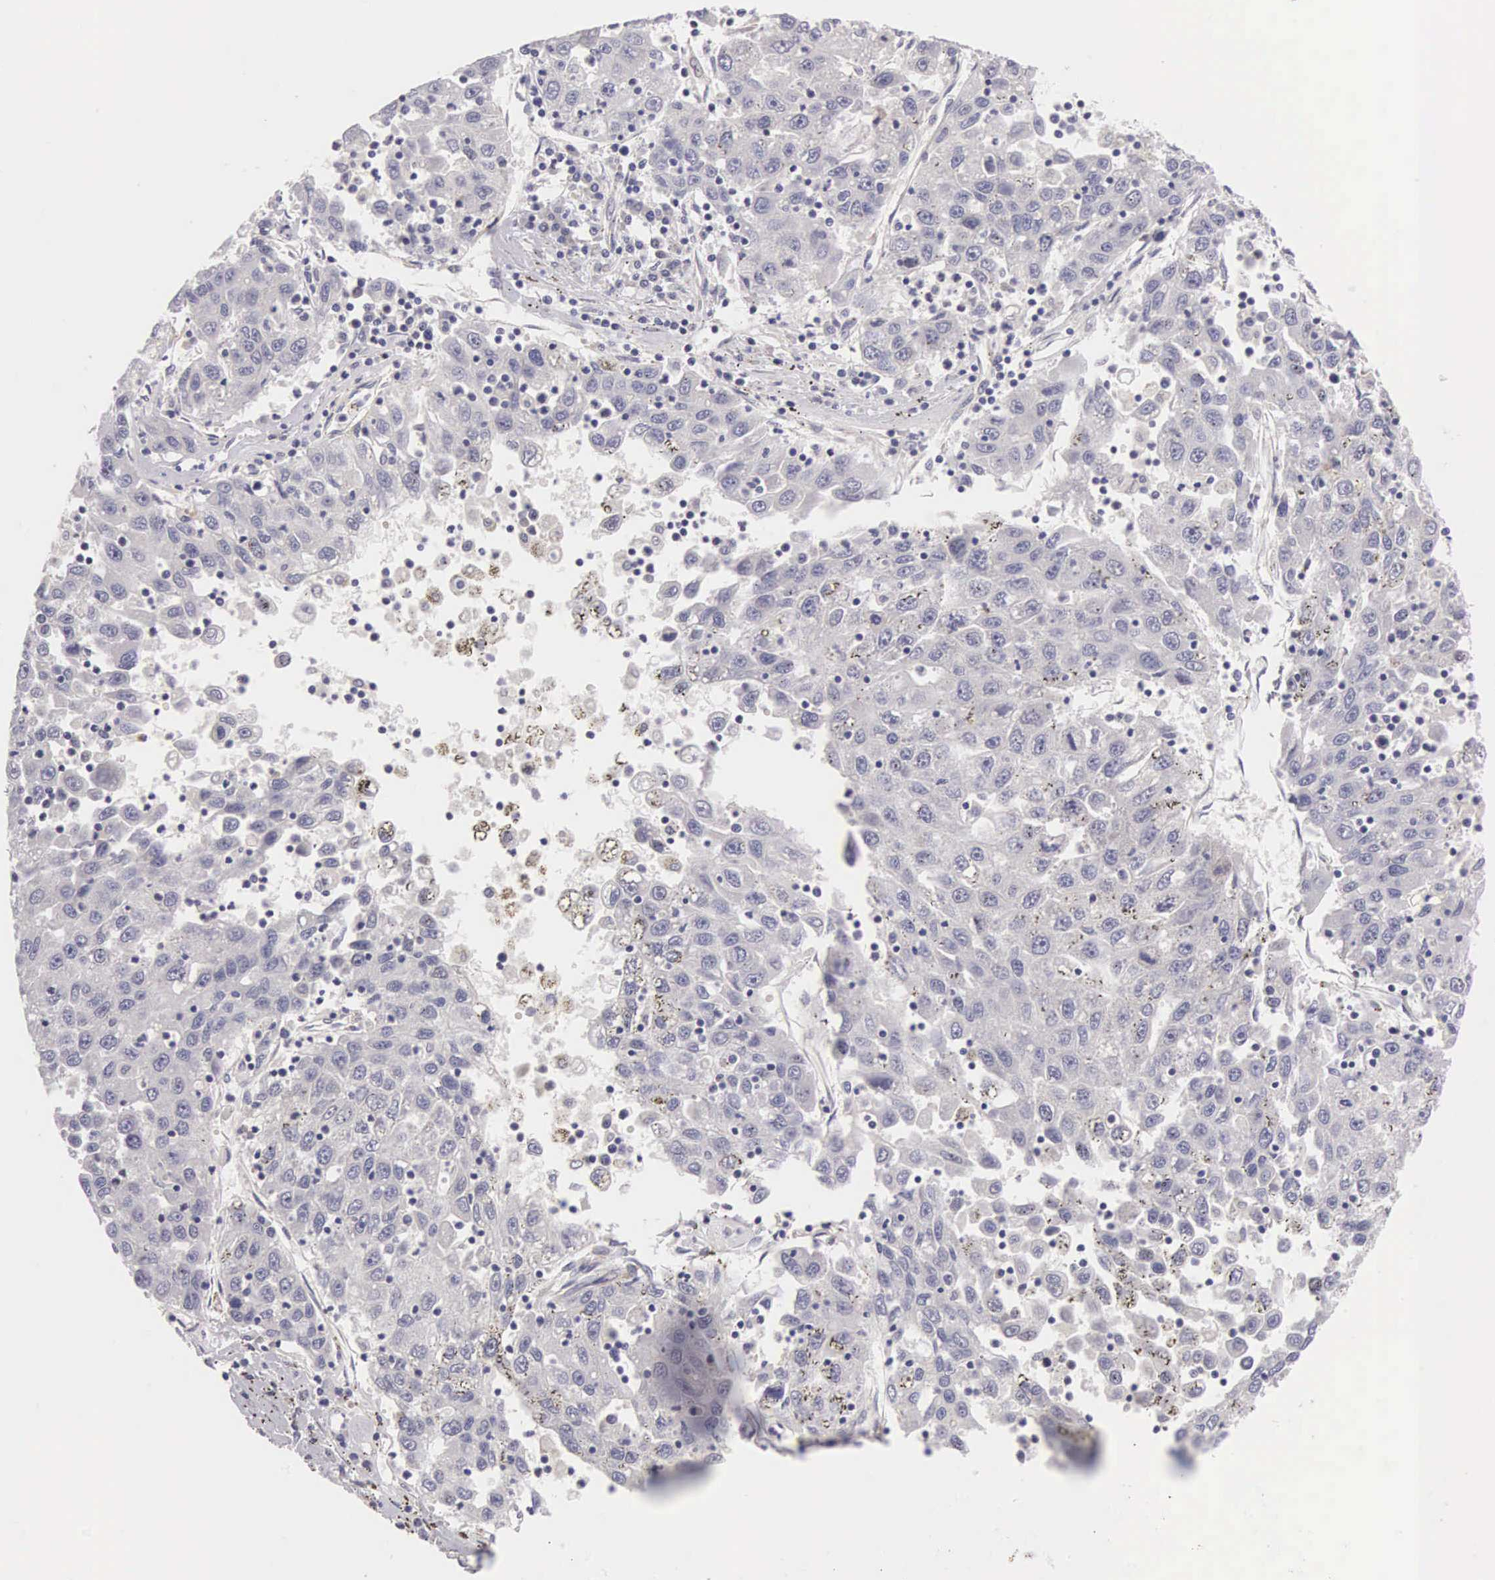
{"staining": {"intensity": "negative", "quantity": "none", "location": "none"}, "tissue": "liver cancer", "cell_type": "Tumor cells", "image_type": "cancer", "snomed": [{"axis": "morphology", "description": "Carcinoma, Hepatocellular, NOS"}, {"axis": "topography", "description": "Liver"}], "caption": "Tumor cells show no significant protein staining in liver cancer (hepatocellular carcinoma). The staining was performed using DAB (3,3'-diaminobenzidine) to visualize the protein expression in brown, while the nuclei were stained in blue with hematoxylin (Magnification: 20x).", "gene": "OSBPL3", "patient": {"sex": "male", "age": 49}}